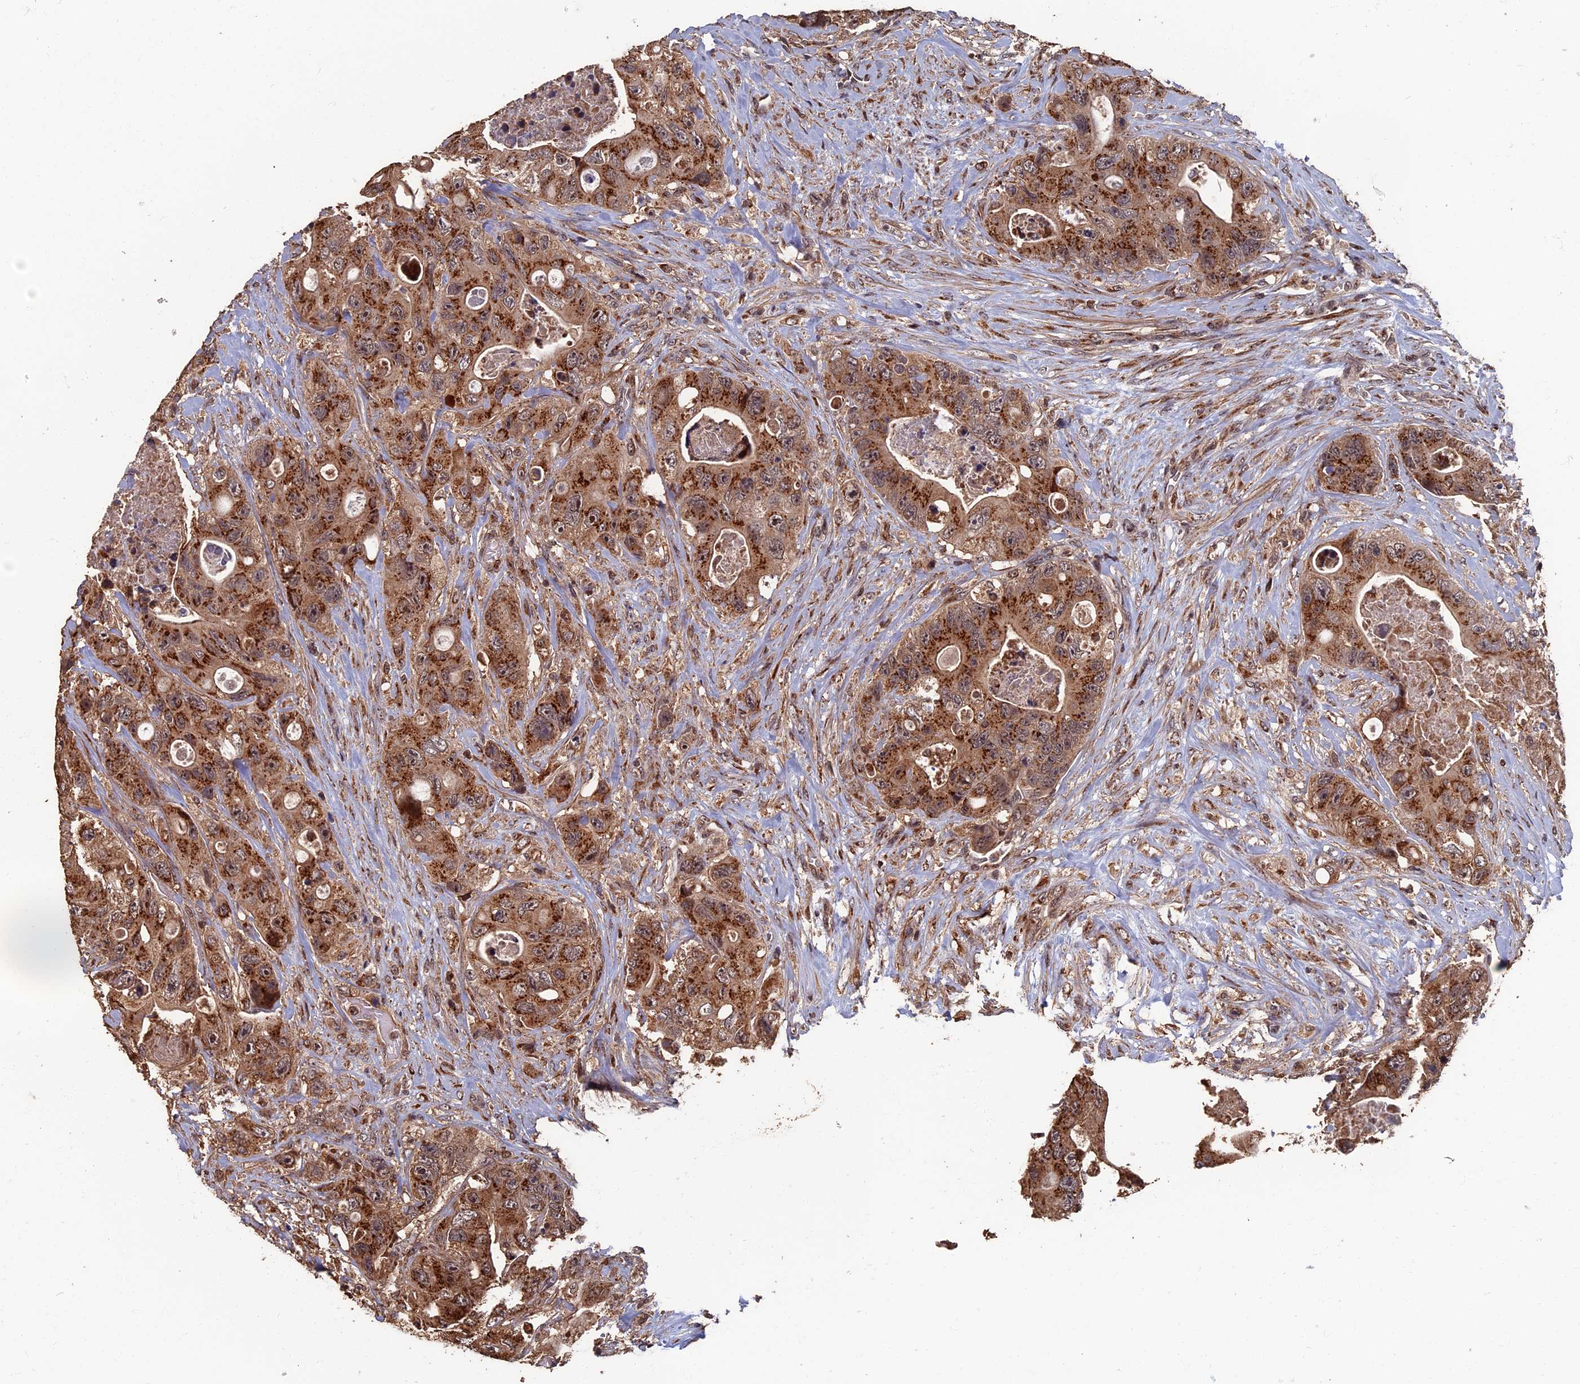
{"staining": {"intensity": "strong", "quantity": ">75%", "location": "cytoplasmic/membranous"}, "tissue": "colorectal cancer", "cell_type": "Tumor cells", "image_type": "cancer", "snomed": [{"axis": "morphology", "description": "Adenocarcinoma, NOS"}, {"axis": "topography", "description": "Colon"}], "caption": "Strong cytoplasmic/membranous protein staining is seen in approximately >75% of tumor cells in colorectal adenocarcinoma.", "gene": "RASGRF1", "patient": {"sex": "female", "age": 46}}